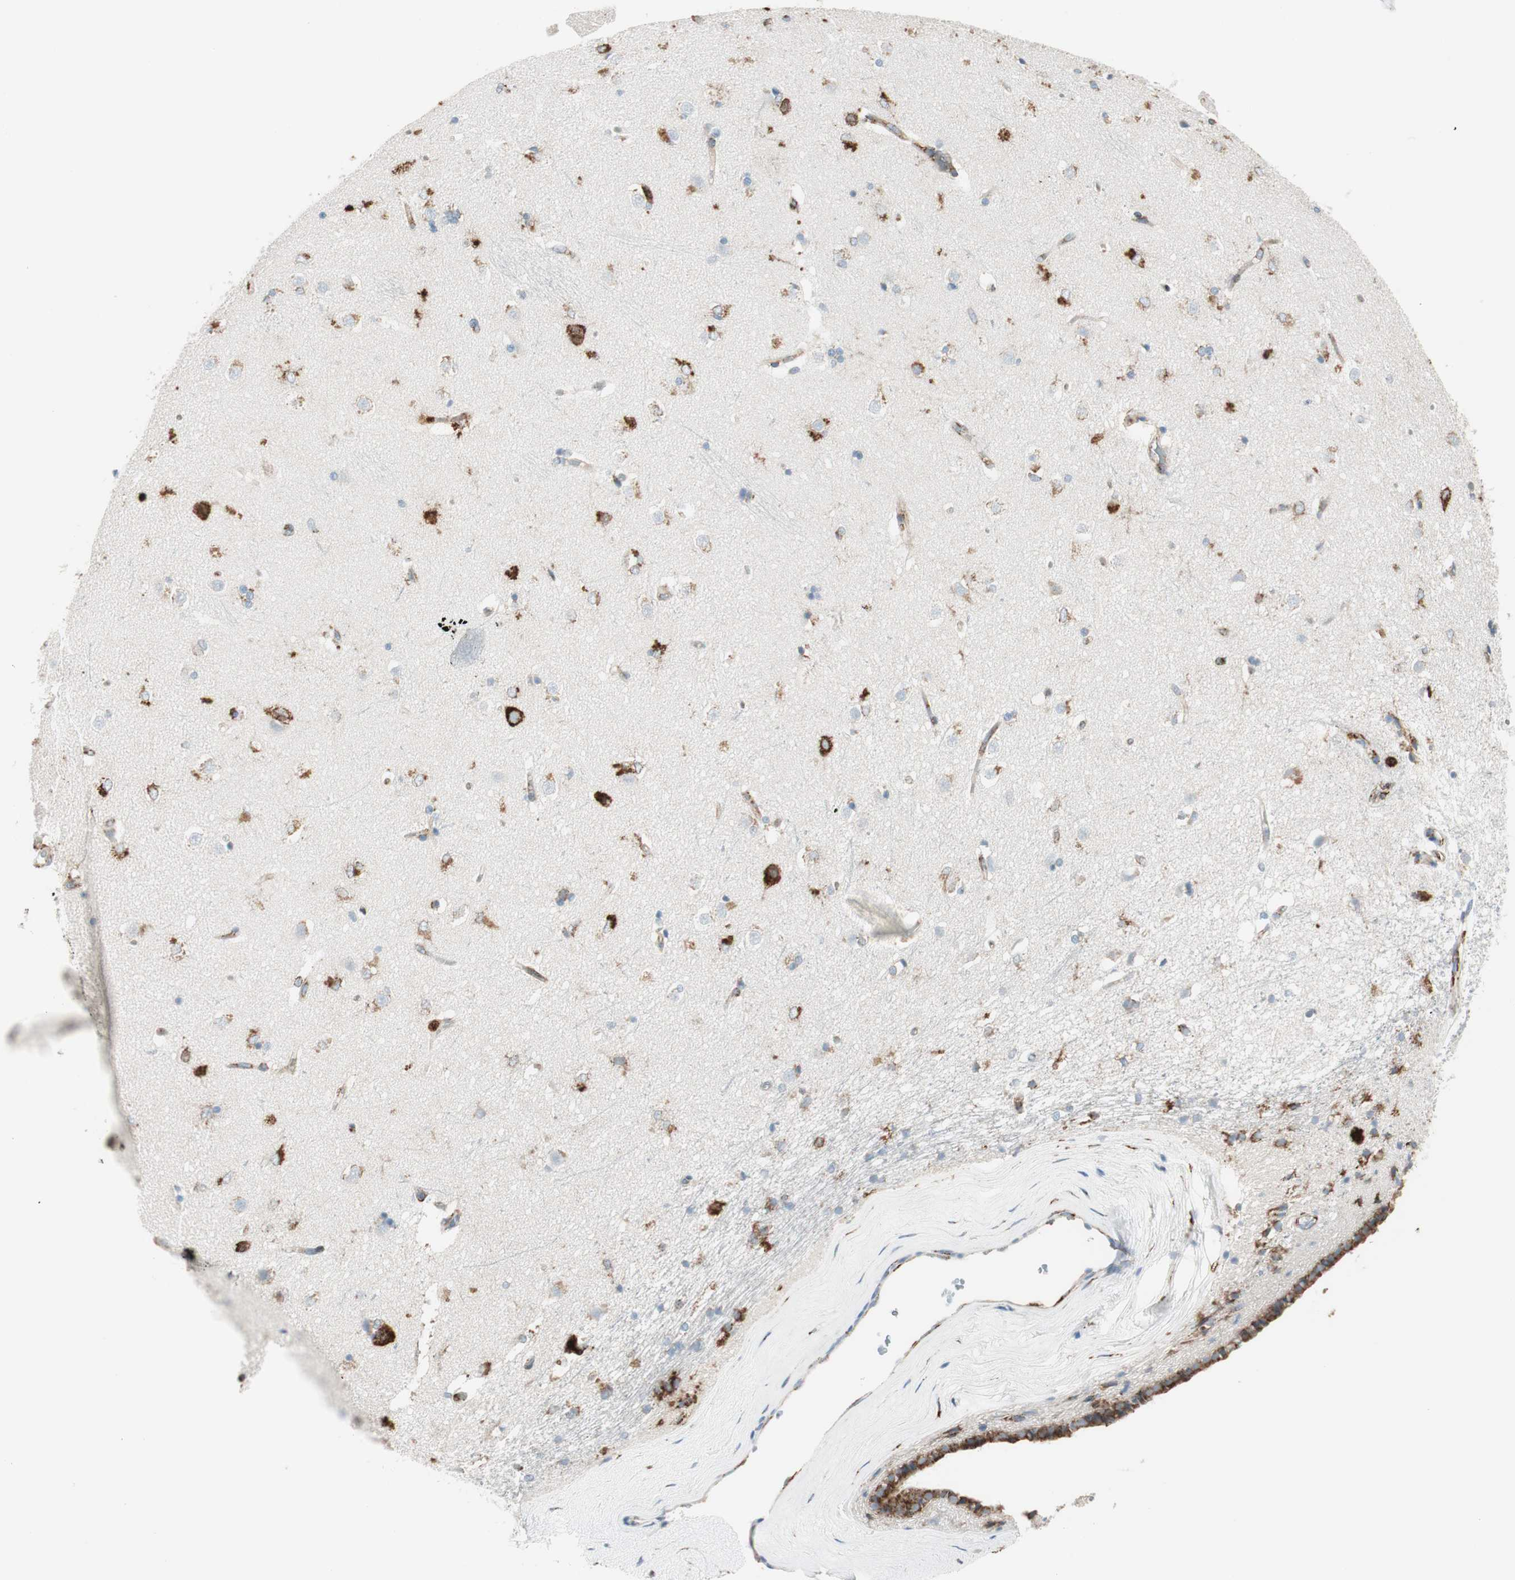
{"staining": {"intensity": "moderate", "quantity": "25%-75%", "location": "cytoplasmic/membranous"}, "tissue": "caudate", "cell_type": "Glial cells", "image_type": "normal", "snomed": [{"axis": "morphology", "description": "Normal tissue, NOS"}, {"axis": "topography", "description": "Lateral ventricle wall"}], "caption": "Approximately 25%-75% of glial cells in normal caudate demonstrate moderate cytoplasmic/membranous protein staining as visualized by brown immunohistochemical staining.", "gene": "P4HTM", "patient": {"sex": "female", "age": 19}}